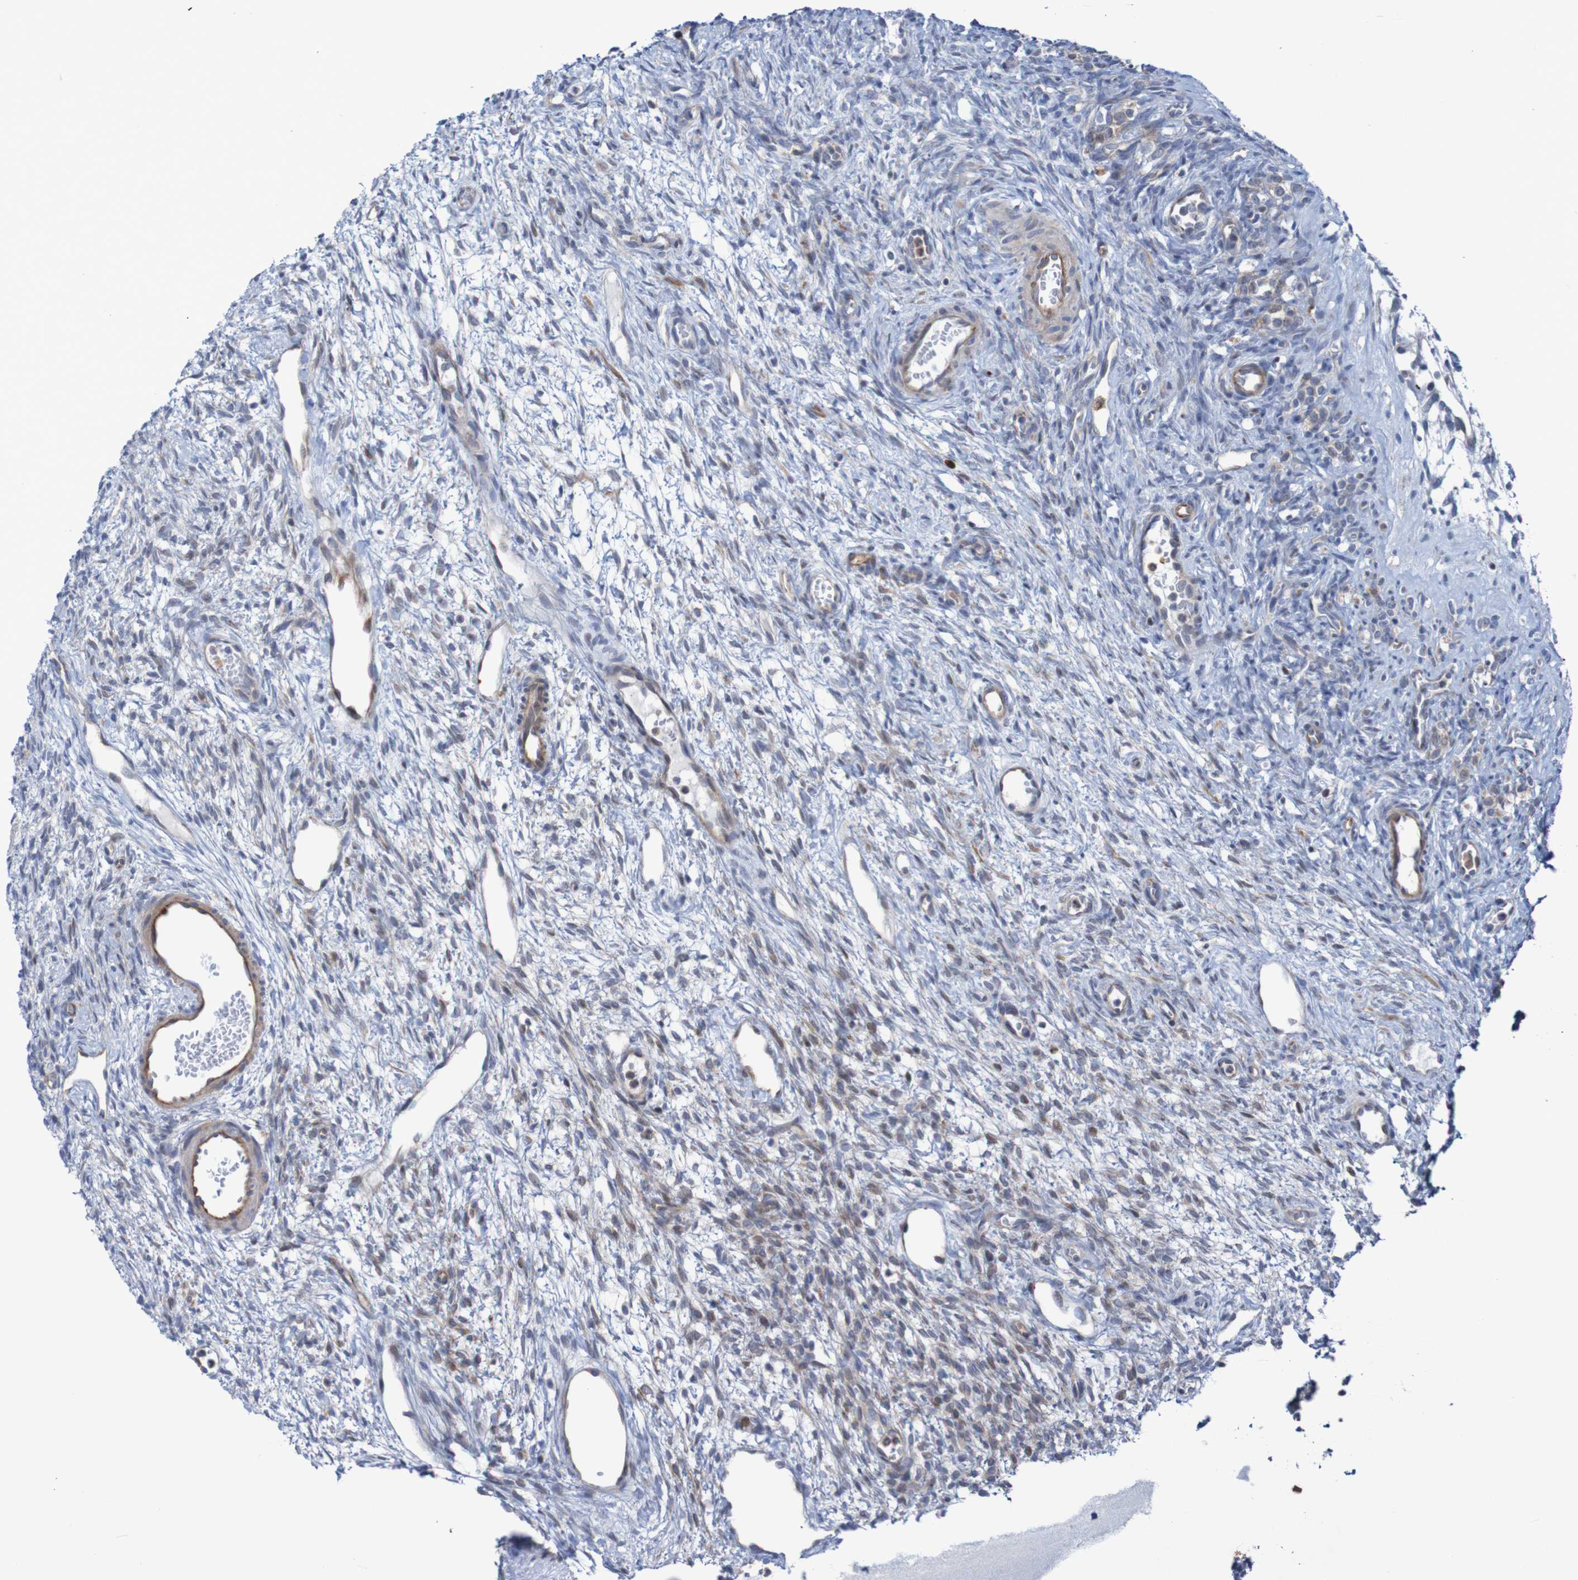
{"staining": {"intensity": "weak", "quantity": "<25%", "location": "cytoplasmic/membranous"}, "tissue": "ovary", "cell_type": "Ovarian stroma cells", "image_type": "normal", "snomed": [{"axis": "morphology", "description": "Normal tissue, NOS"}, {"axis": "topography", "description": "Ovary"}], "caption": "Protein analysis of benign ovary exhibits no significant positivity in ovarian stroma cells.", "gene": "ANGPT4", "patient": {"sex": "female", "age": 33}}